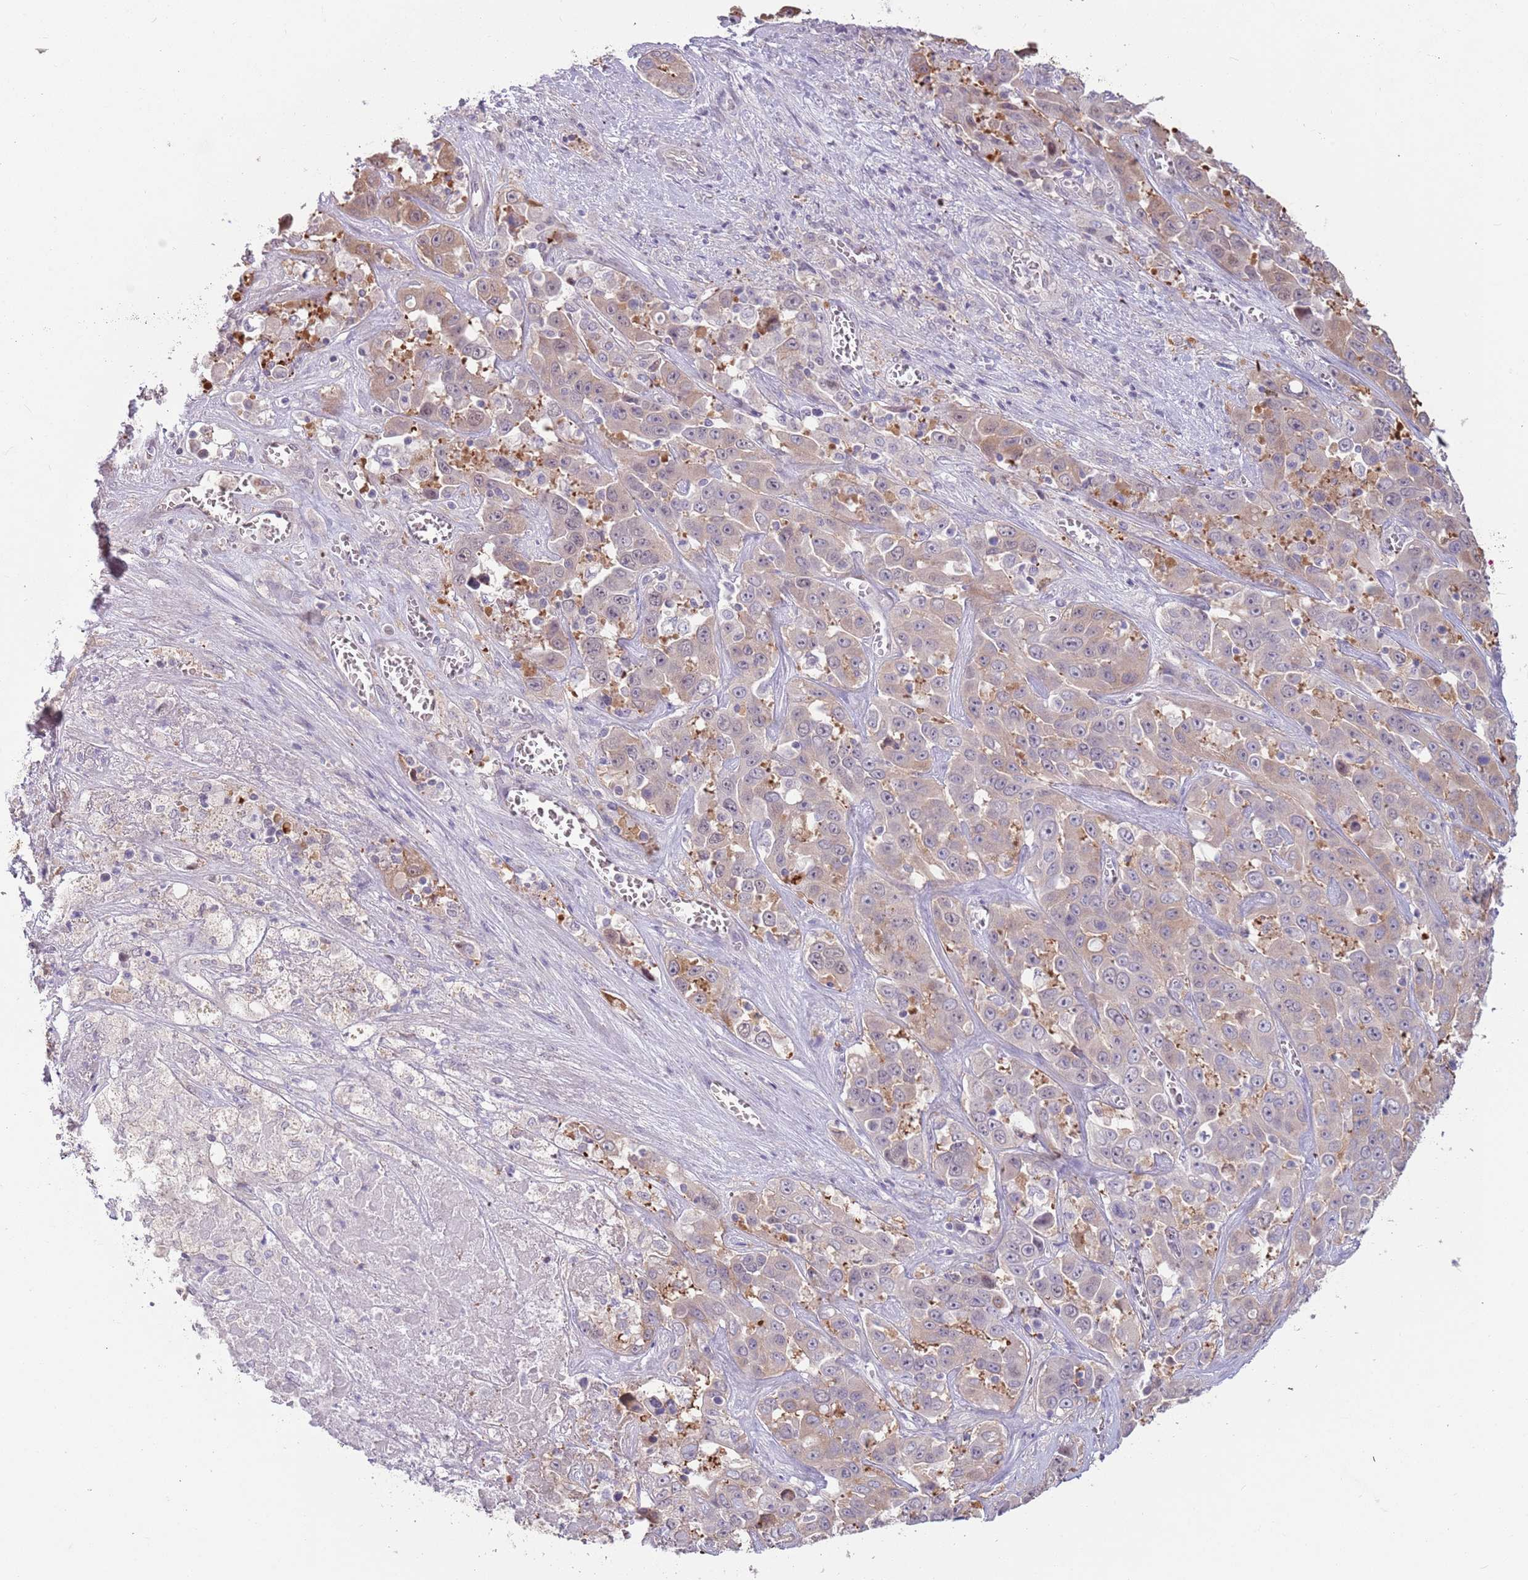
{"staining": {"intensity": "weak", "quantity": "<25%", "location": "cytoplasmic/membranous"}, "tissue": "liver cancer", "cell_type": "Tumor cells", "image_type": "cancer", "snomed": [{"axis": "morphology", "description": "Cholangiocarcinoma"}, {"axis": "topography", "description": "Liver"}], "caption": "Tumor cells show no significant protein positivity in liver cholangiocarcinoma.", "gene": "LDHD", "patient": {"sex": "female", "age": 52}}